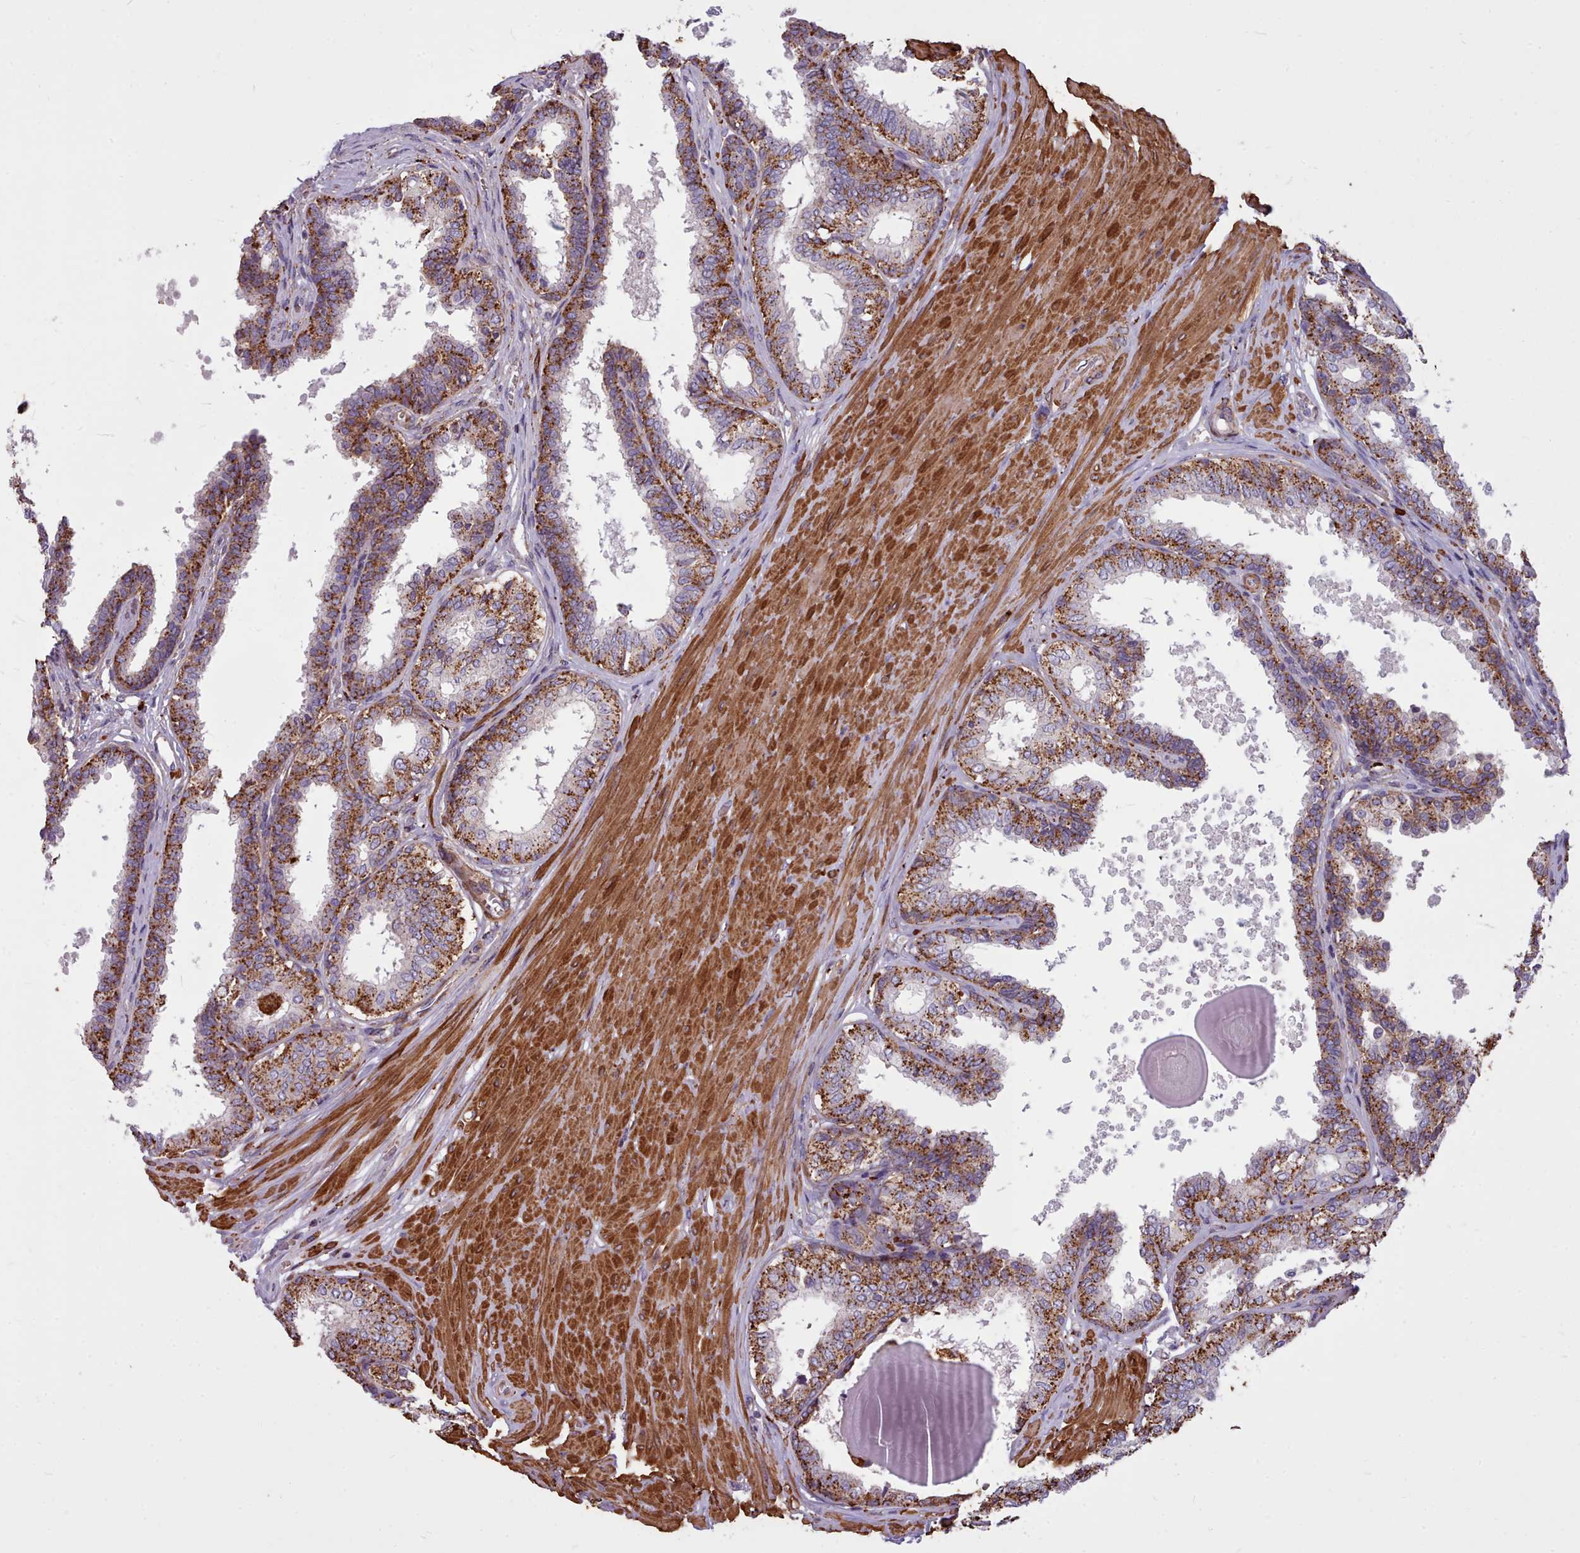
{"staining": {"intensity": "moderate", "quantity": ">75%", "location": "cytoplasmic/membranous"}, "tissue": "prostate", "cell_type": "Glandular cells", "image_type": "normal", "snomed": [{"axis": "morphology", "description": "Normal tissue, NOS"}, {"axis": "topography", "description": "Prostate"}], "caption": "A brown stain highlights moderate cytoplasmic/membranous positivity of a protein in glandular cells of benign prostate. (DAB (3,3'-diaminobenzidine) = brown stain, brightfield microscopy at high magnification).", "gene": "PACSIN3", "patient": {"sex": "male", "age": 48}}